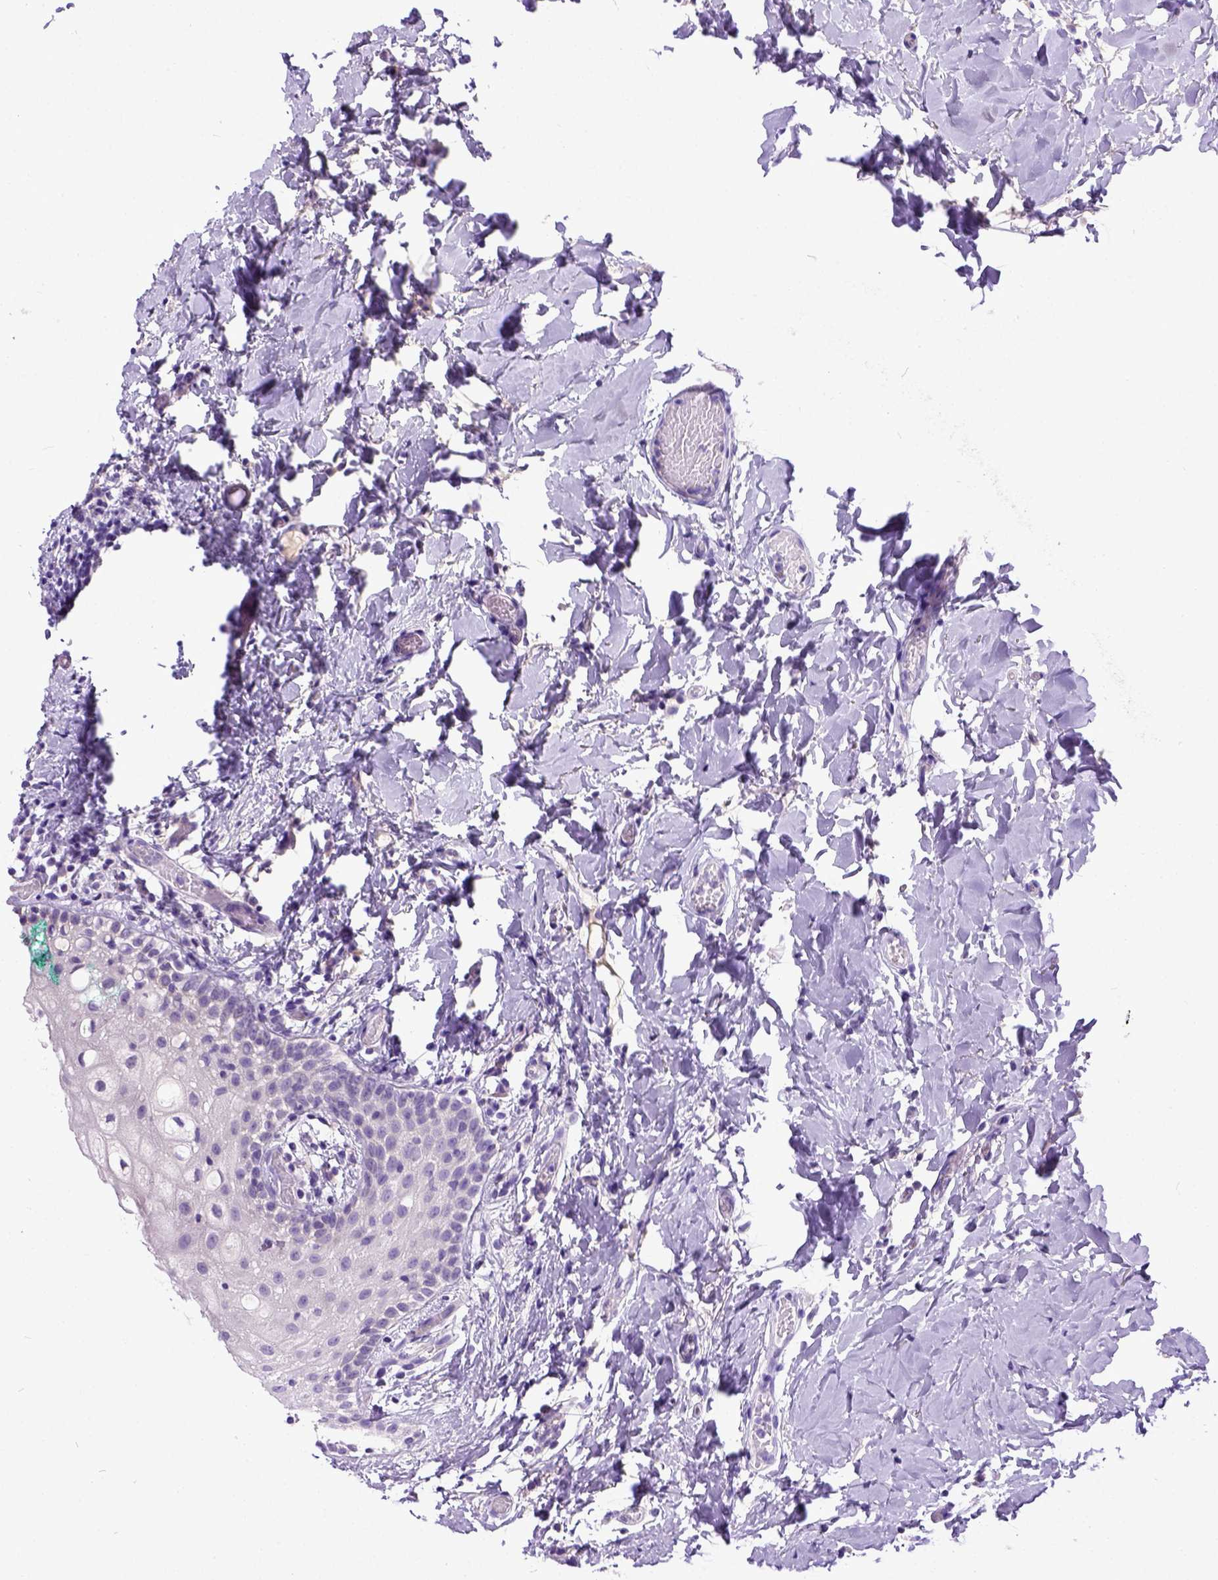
{"staining": {"intensity": "negative", "quantity": "none", "location": "none"}, "tissue": "oral mucosa", "cell_type": "Squamous epithelial cells", "image_type": "normal", "snomed": [{"axis": "morphology", "description": "Normal tissue, NOS"}, {"axis": "topography", "description": "Oral tissue"}], "caption": "IHC micrograph of normal oral mucosa stained for a protein (brown), which demonstrates no staining in squamous epithelial cells. The staining was performed using DAB (3,3'-diaminobenzidine) to visualize the protein expression in brown, while the nuclei were stained in blue with hematoxylin (Magnification: 20x).", "gene": "NEK5", "patient": {"sex": "female", "age": 83}}